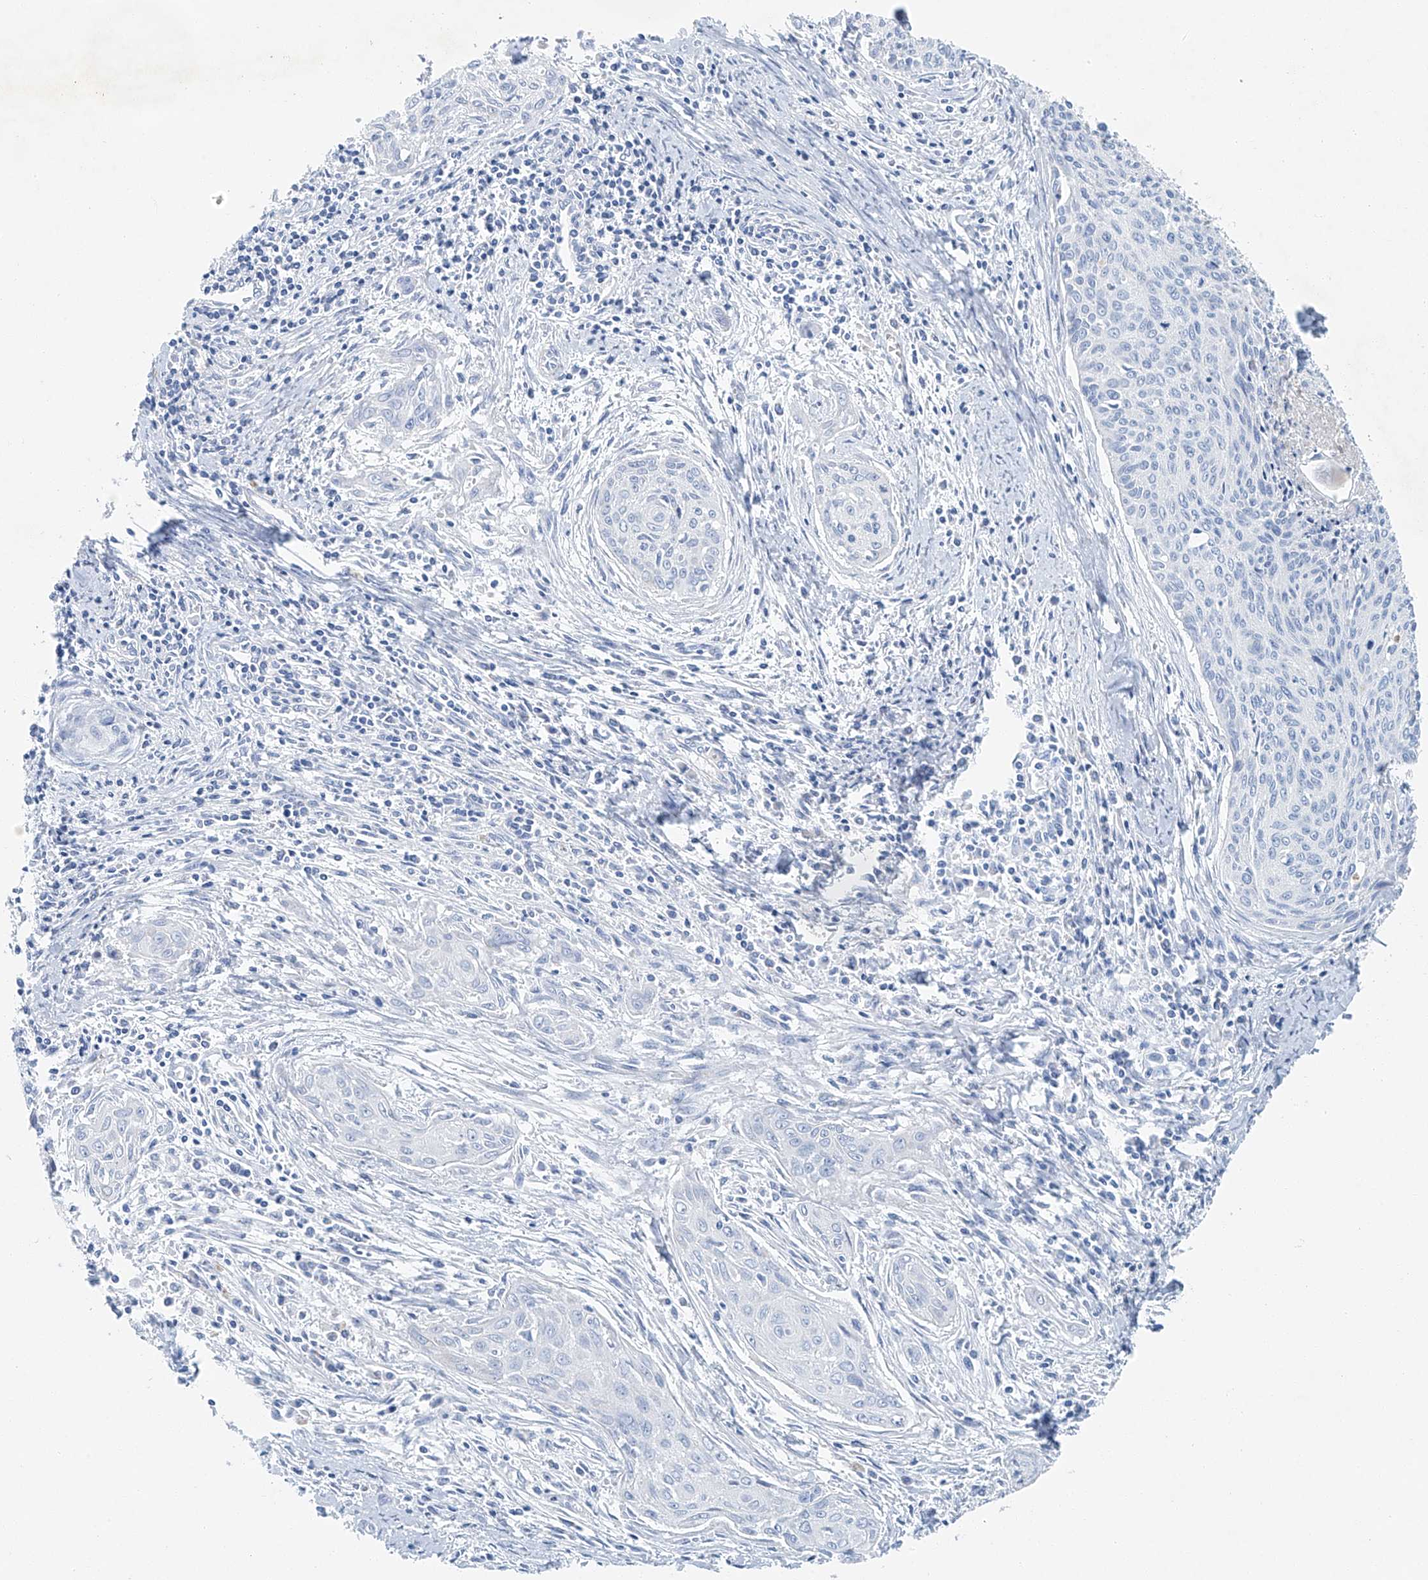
{"staining": {"intensity": "negative", "quantity": "none", "location": "none"}, "tissue": "cervical cancer", "cell_type": "Tumor cells", "image_type": "cancer", "snomed": [{"axis": "morphology", "description": "Squamous cell carcinoma, NOS"}, {"axis": "topography", "description": "Cervix"}], "caption": "Immunohistochemistry image of human squamous cell carcinoma (cervical) stained for a protein (brown), which exhibits no staining in tumor cells. Brightfield microscopy of immunohistochemistry stained with DAB (brown) and hematoxylin (blue), captured at high magnification.", "gene": "C1orf87", "patient": {"sex": "female", "age": 55}}